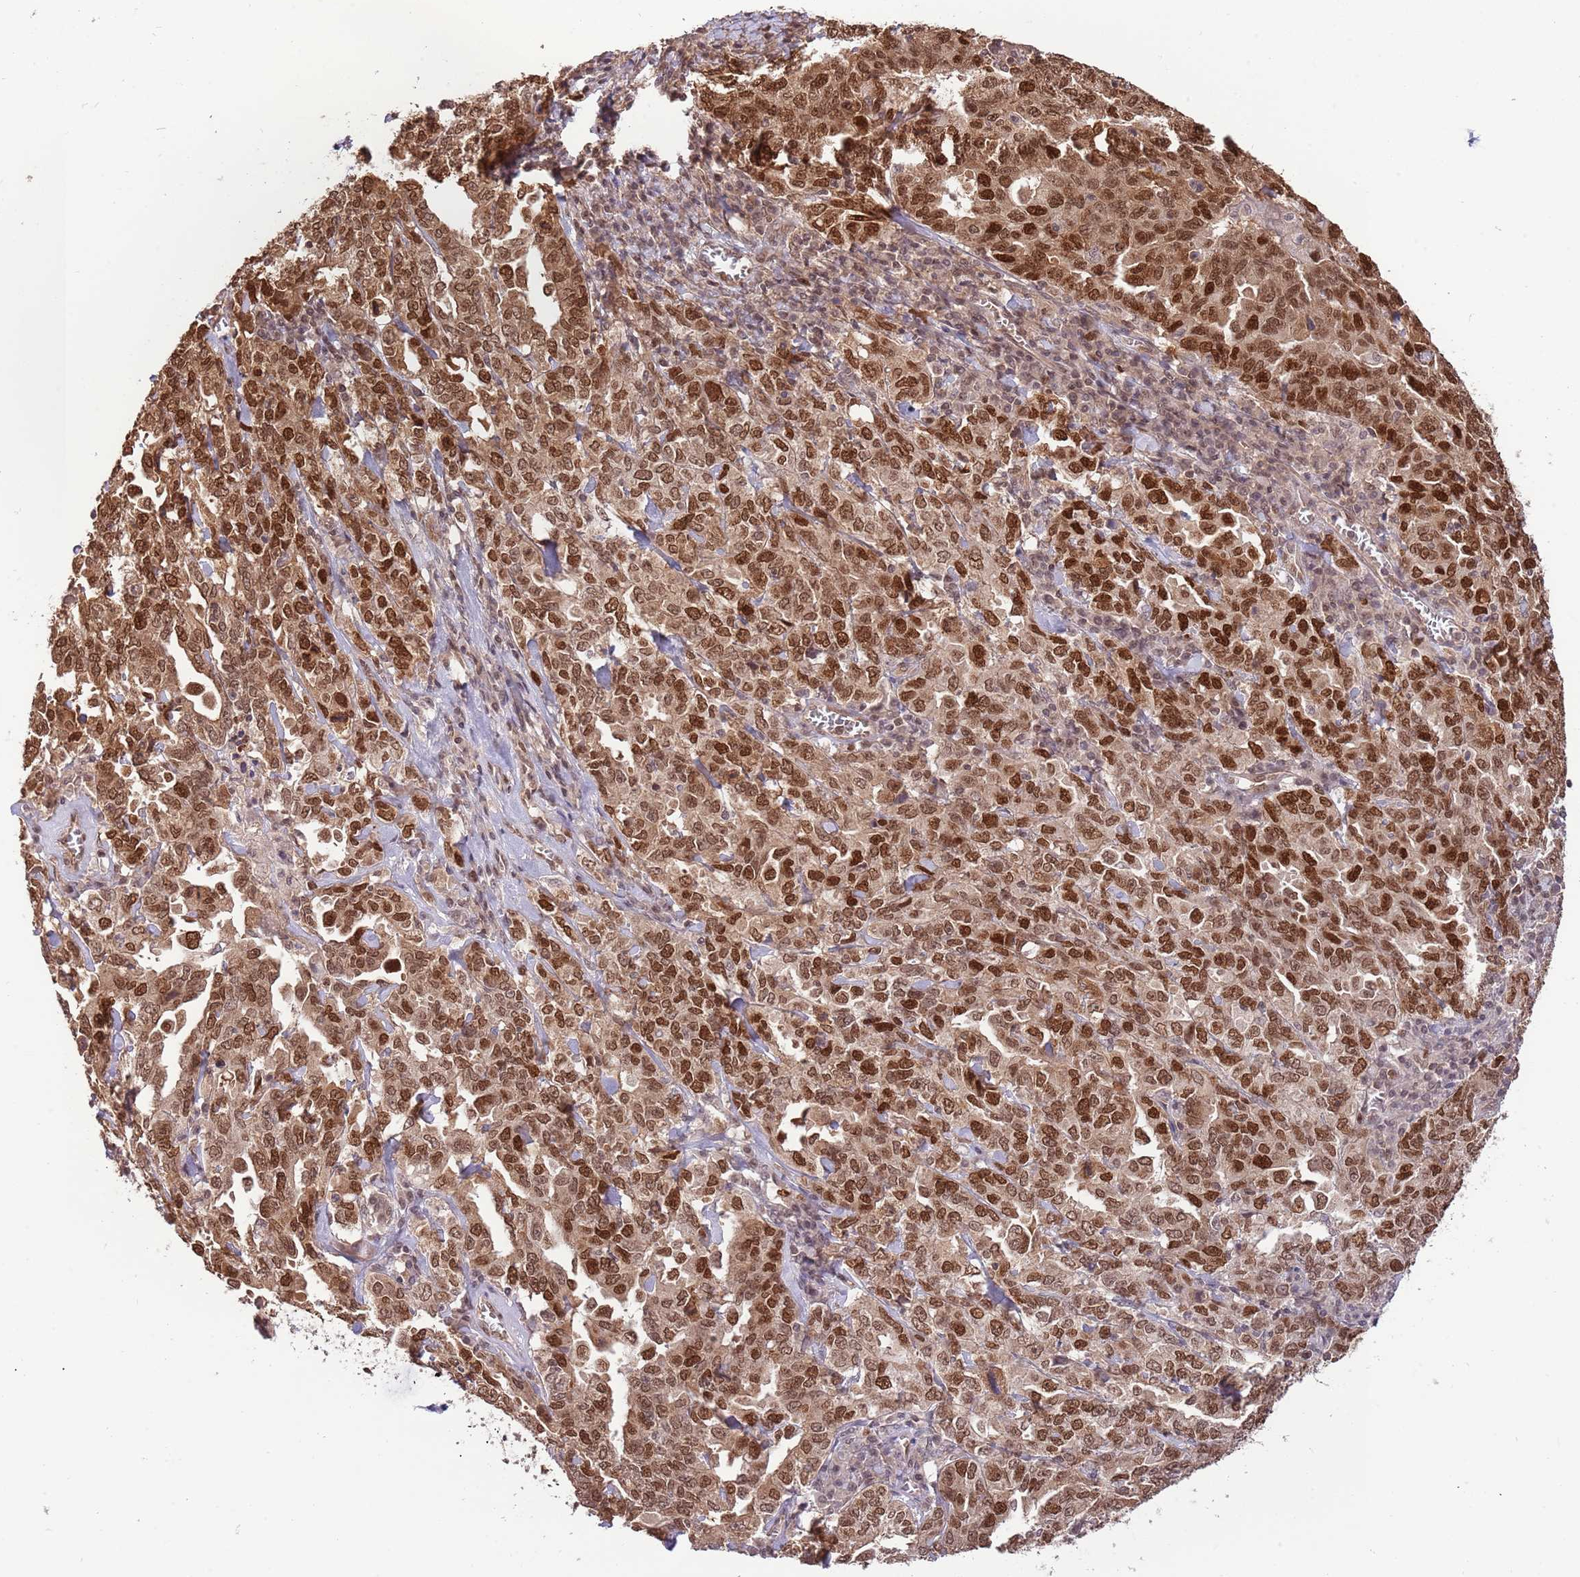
{"staining": {"intensity": "strong", "quantity": ">75%", "location": "nuclear"}, "tissue": "ovarian cancer", "cell_type": "Tumor cells", "image_type": "cancer", "snomed": [{"axis": "morphology", "description": "Carcinoma, endometroid"}, {"axis": "topography", "description": "Ovary"}], "caption": "Protein expression analysis of endometroid carcinoma (ovarian) demonstrates strong nuclear staining in approximately >75% of tumor cells. The protein of interest is shown in brown color, while the nuclei are stained blue.", "gene": "RIF1", "patient": {"sex": "female", "age": 62}}